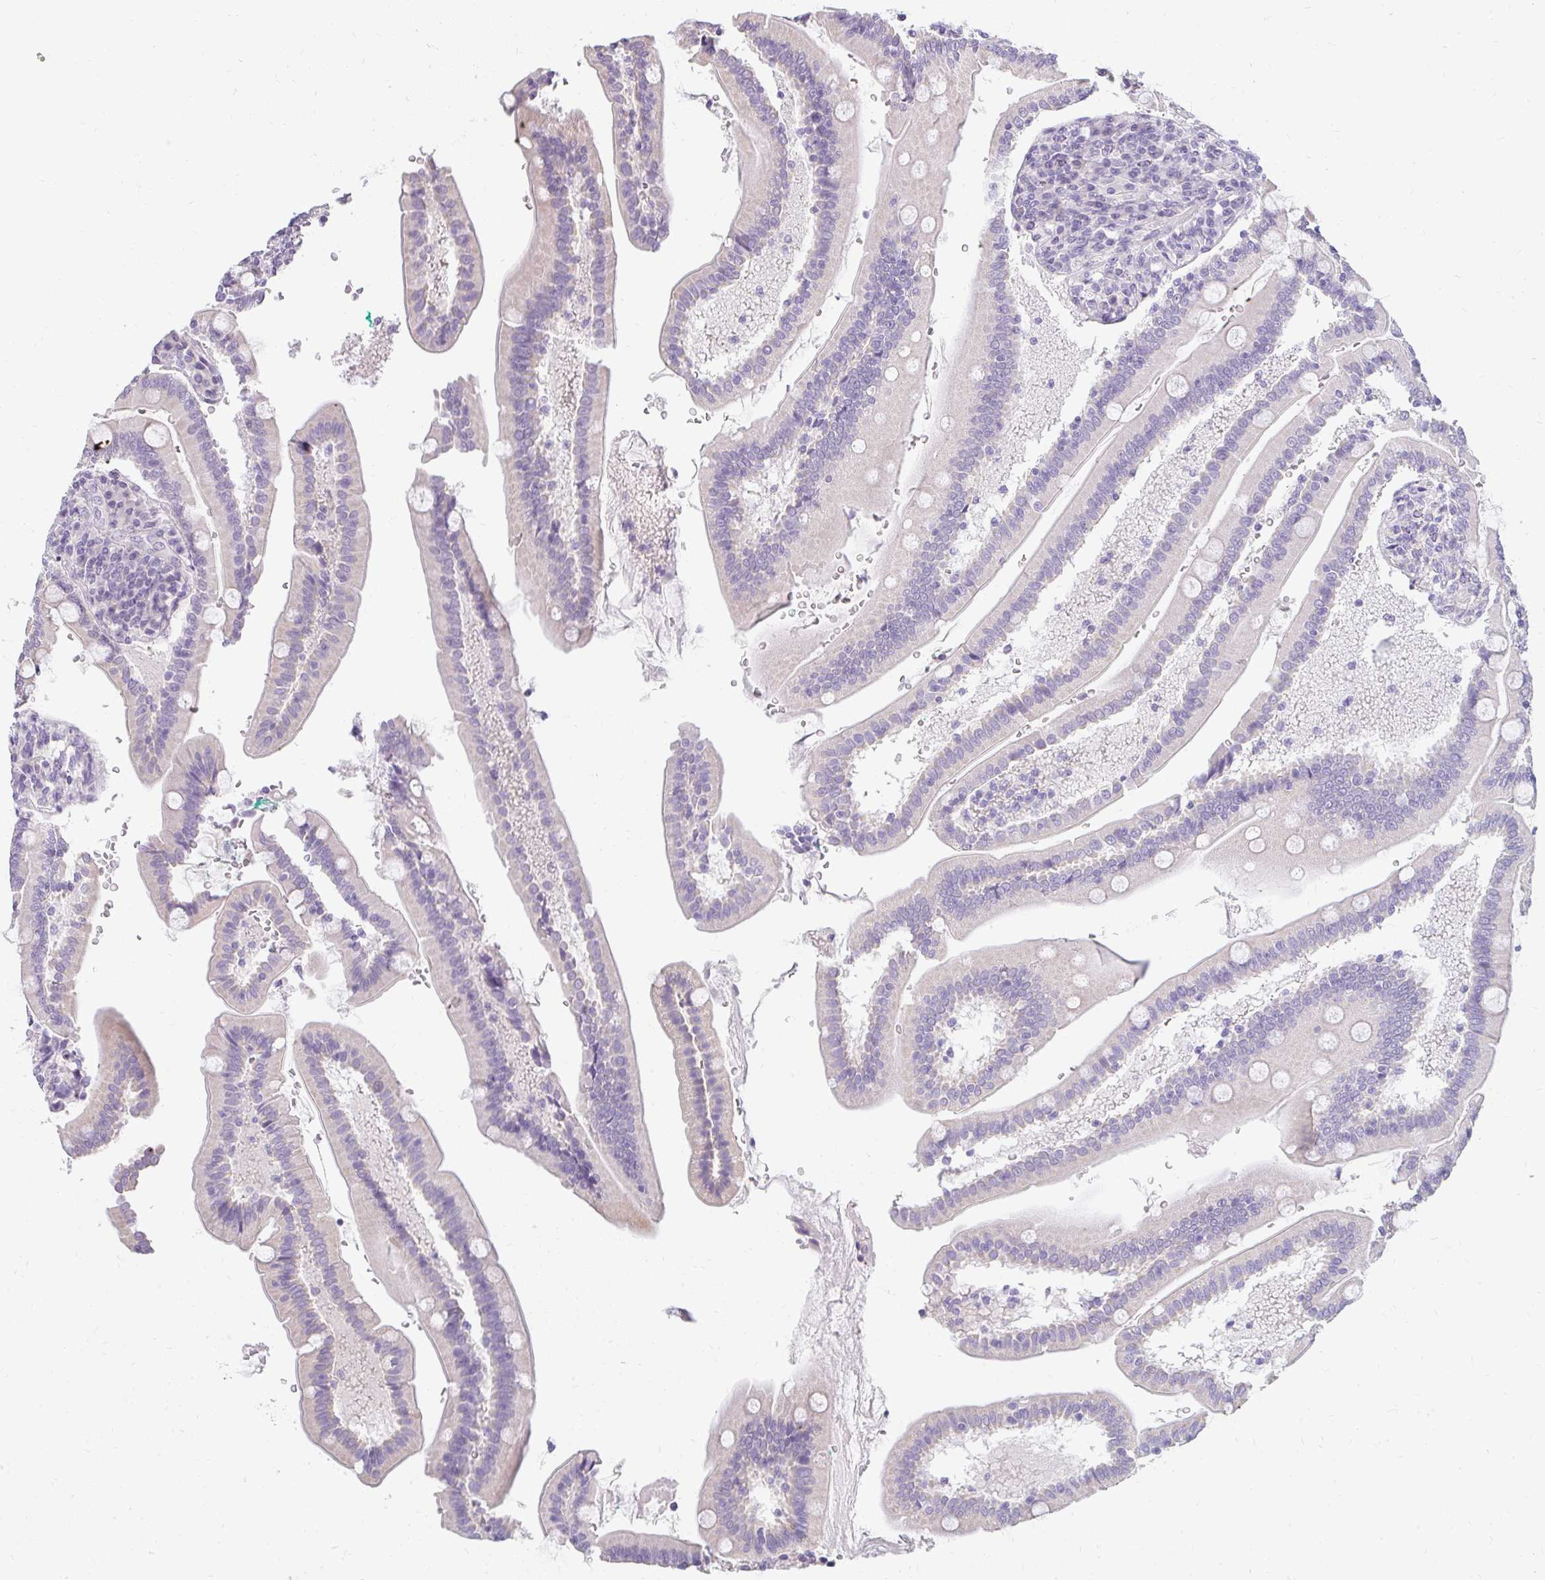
{"staining": {"intensity": "strong", "quantity": "<25%", "location": "cytoplasmic/membranous"}, "tissue": "duodenum", "cell_type": "Glandular cells", "image_type": "normal", "snomed": [{"axis": "morphology", "description": "Normal tissue, NOS"}, {"axis": "topography", "description": "Duodenum"}], "caption": "Unremarkable duodenum exhibits strong cytoplasmic/membranous positivity in approximately <25% of glandular cells, visualized by immunohistochemistry.", "gene": "PPP1R3G", "patient": {"sex": "female", "age": 67}}